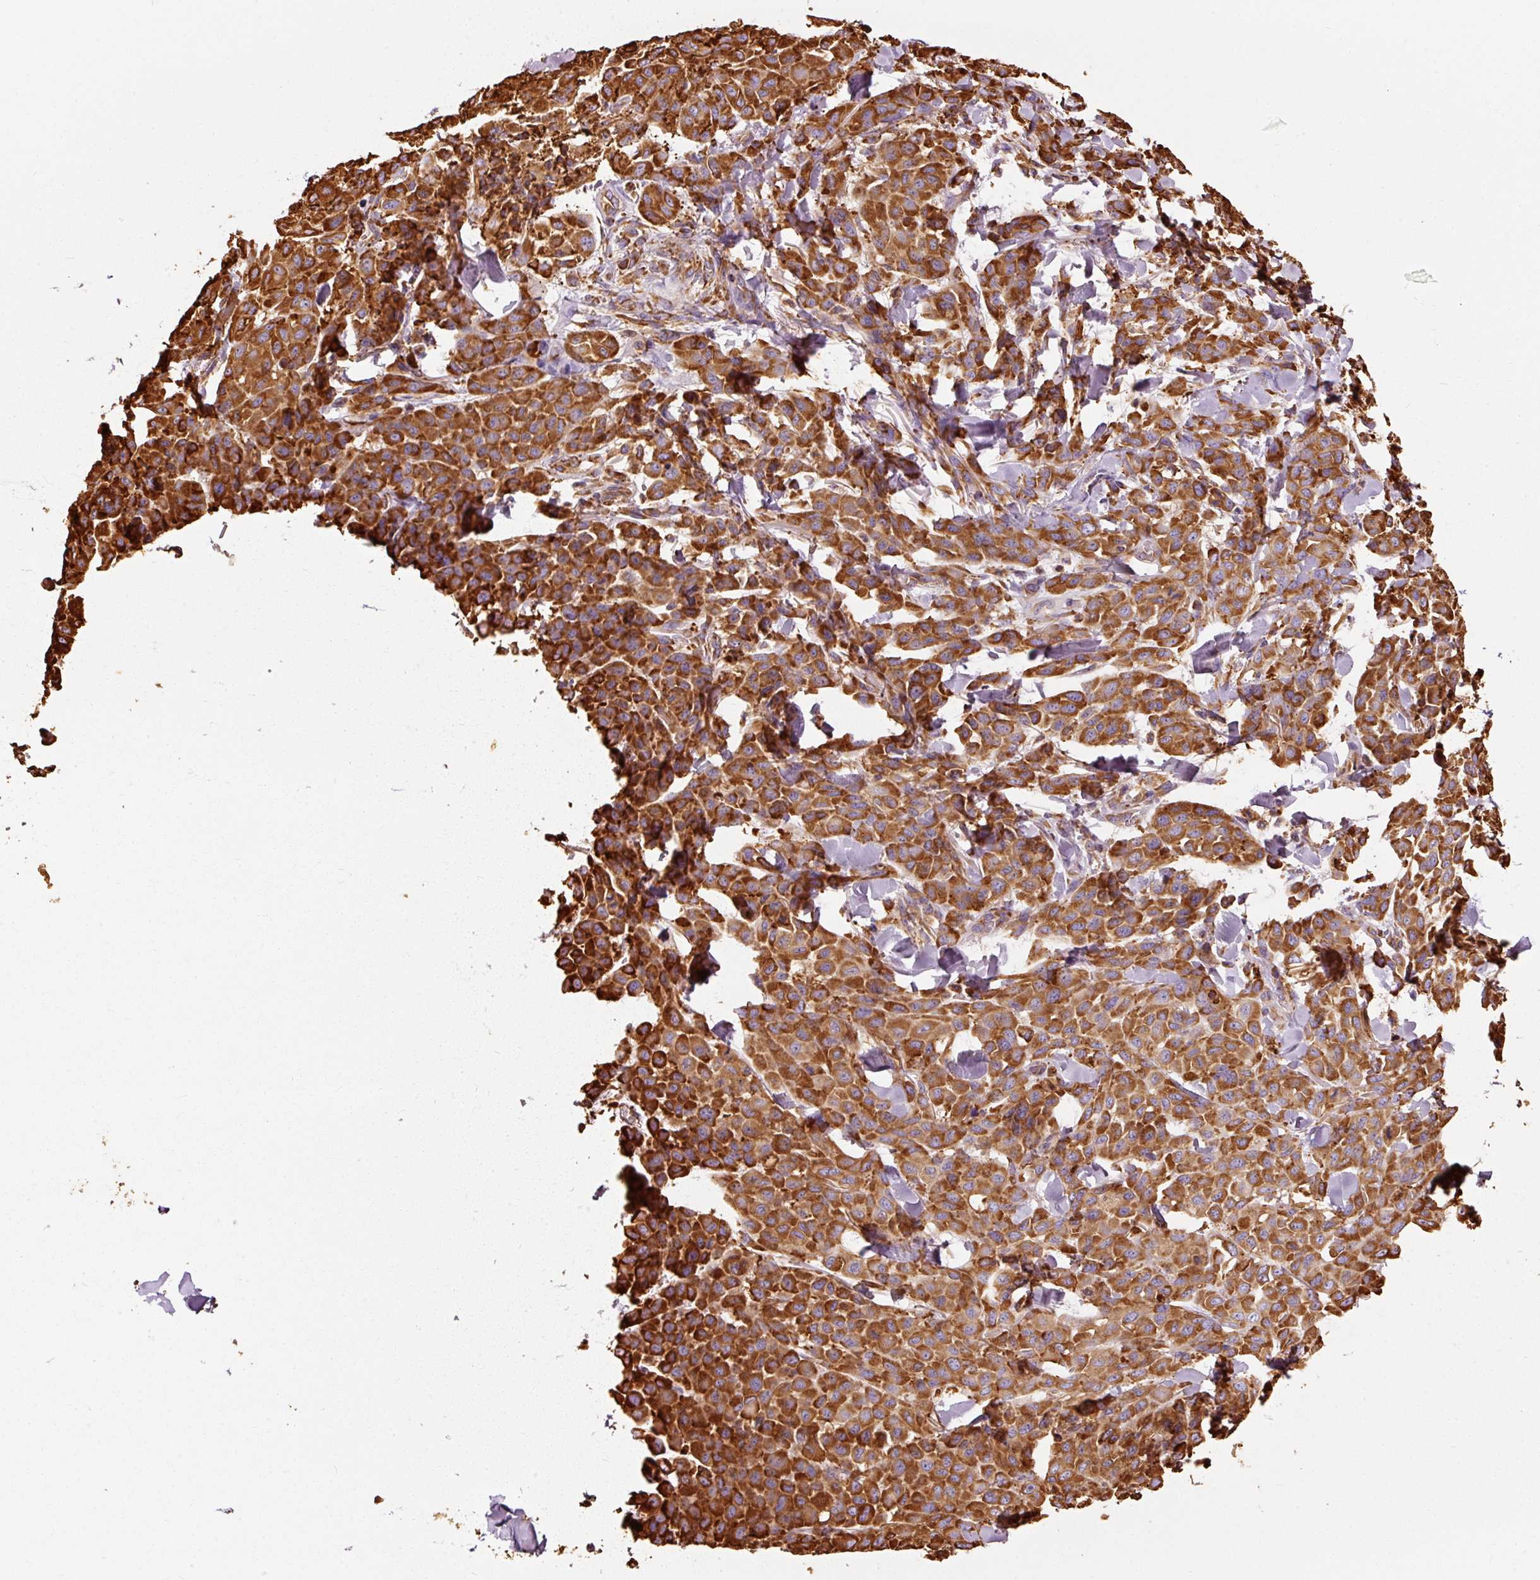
{"staining": {"intensity": "strong", "quantity": ">75%", "location": "cytoplasmic/membranous"}, "tissue": "melanoma", "cell_type": "Tumor cells", "image_type": "cancer", "snomed": [{"axis": "morphology", "description": "Malignant melanoma, Metastatic site"}, {"axis": "topography", "description": "Skin"}], "caption": "Human malignant melanoma (metastatic site) stained with a brown dye exhibits strong cytoplasmic/membranous positive staining in approximately >75% of tumor cells.", "gene": "KLC1", "patient": {"sex": "female", "age": 81}}